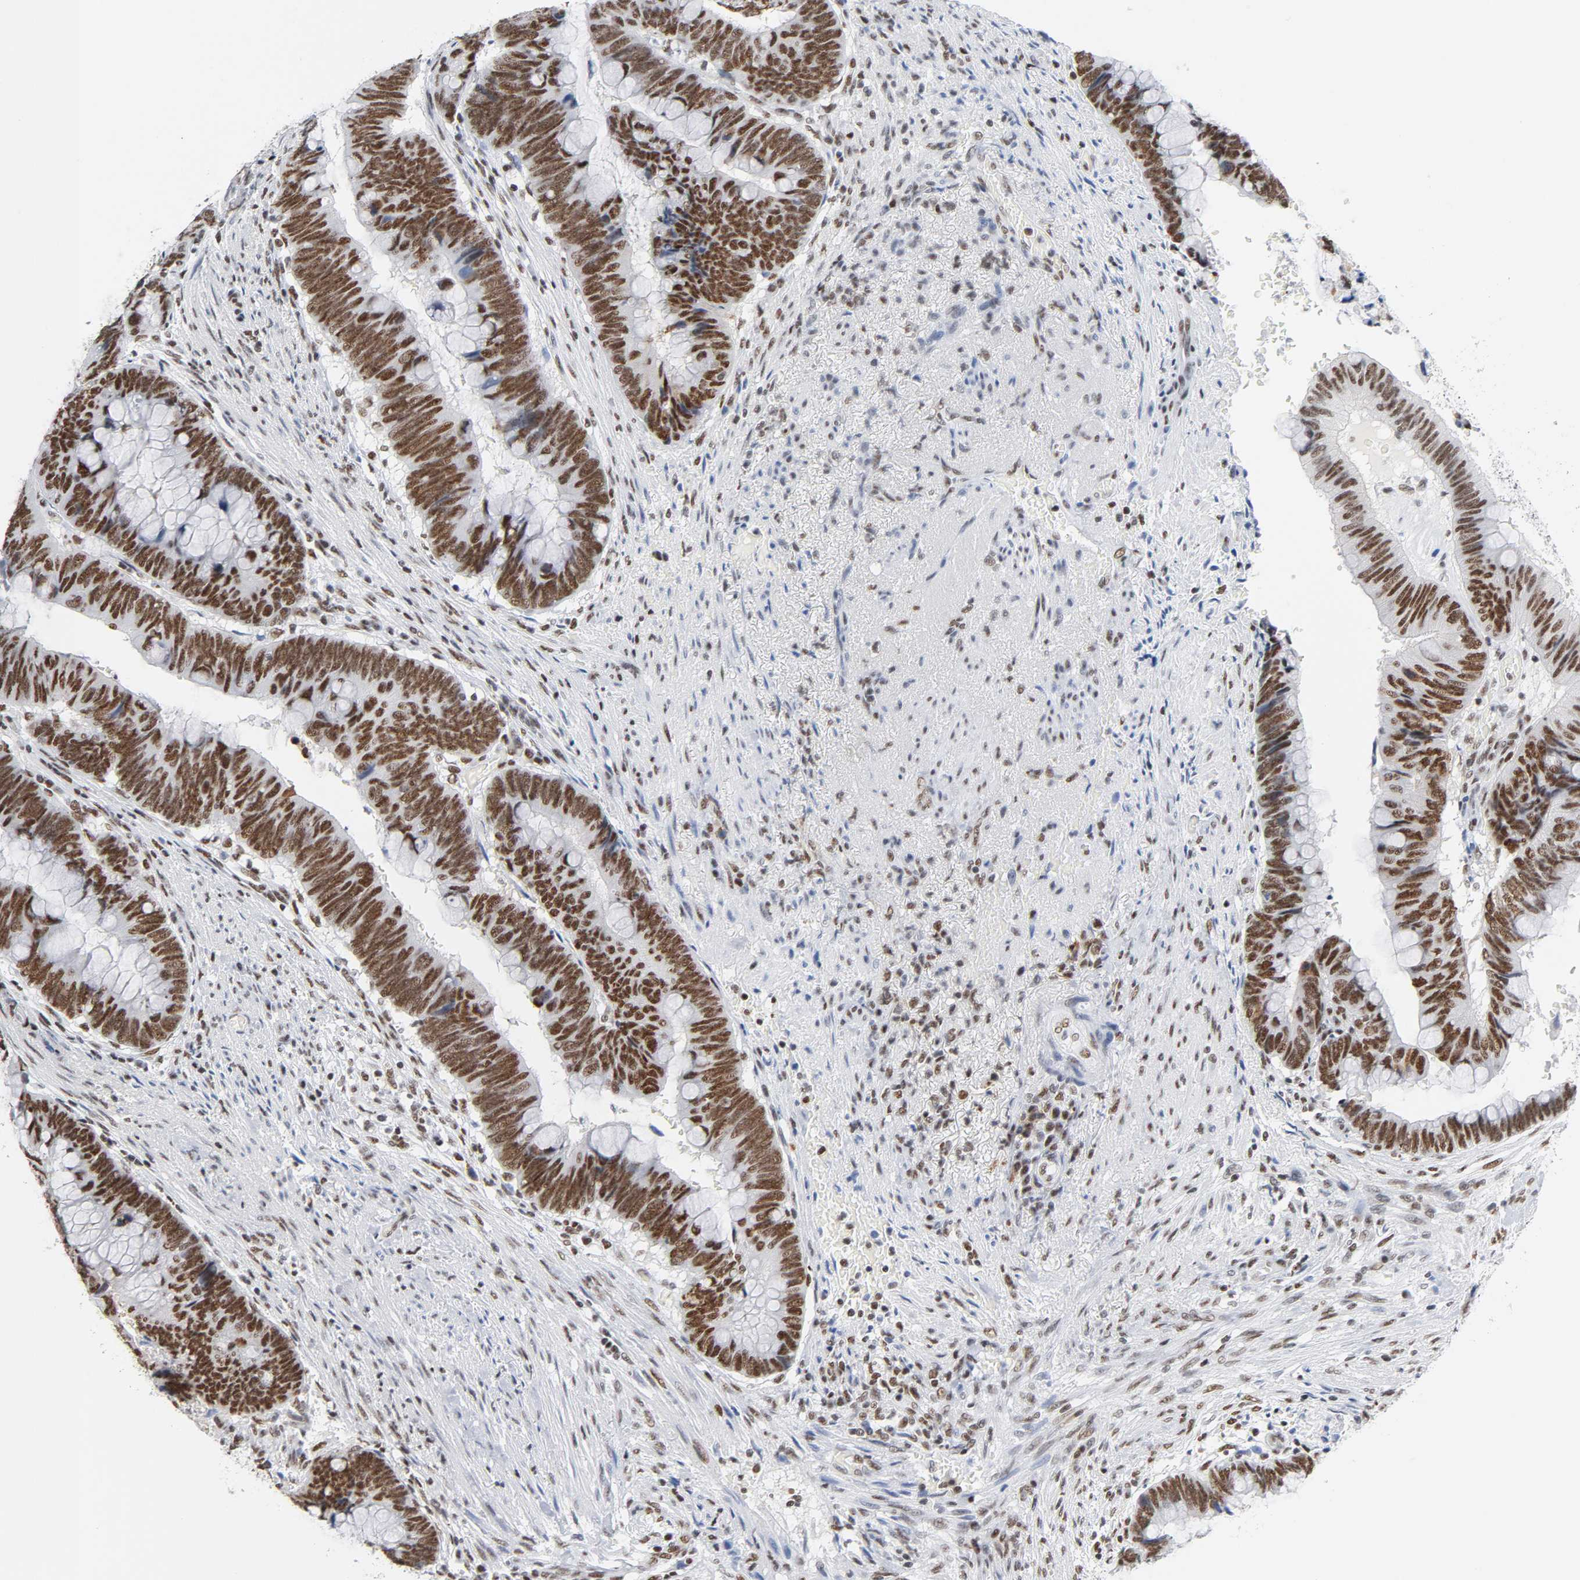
{"staining": {"intensity": "moderate", "quantity": ">75%", "location": "nuclear"}, "tissue": "colorectal cancer", "cell_type": "Tumor cells", "image_type": "cancer", "snomed": [{"axis": "morphology", "description": "Normal tissue, NOS"}, {"axis": "morphology", "description": "Adenocarcinoma, NOS"}, {"axis": "topography", "description": "Rectum"}], "caption": "Colorectal cancer (adenocarcinoma) was stained to show a protein in brown. There is medium levels of moderate nuclear expression in approximately >75% of tumor cells.", "gene": "CSTF2", "patient": {"sex": "male", "age": 92}}